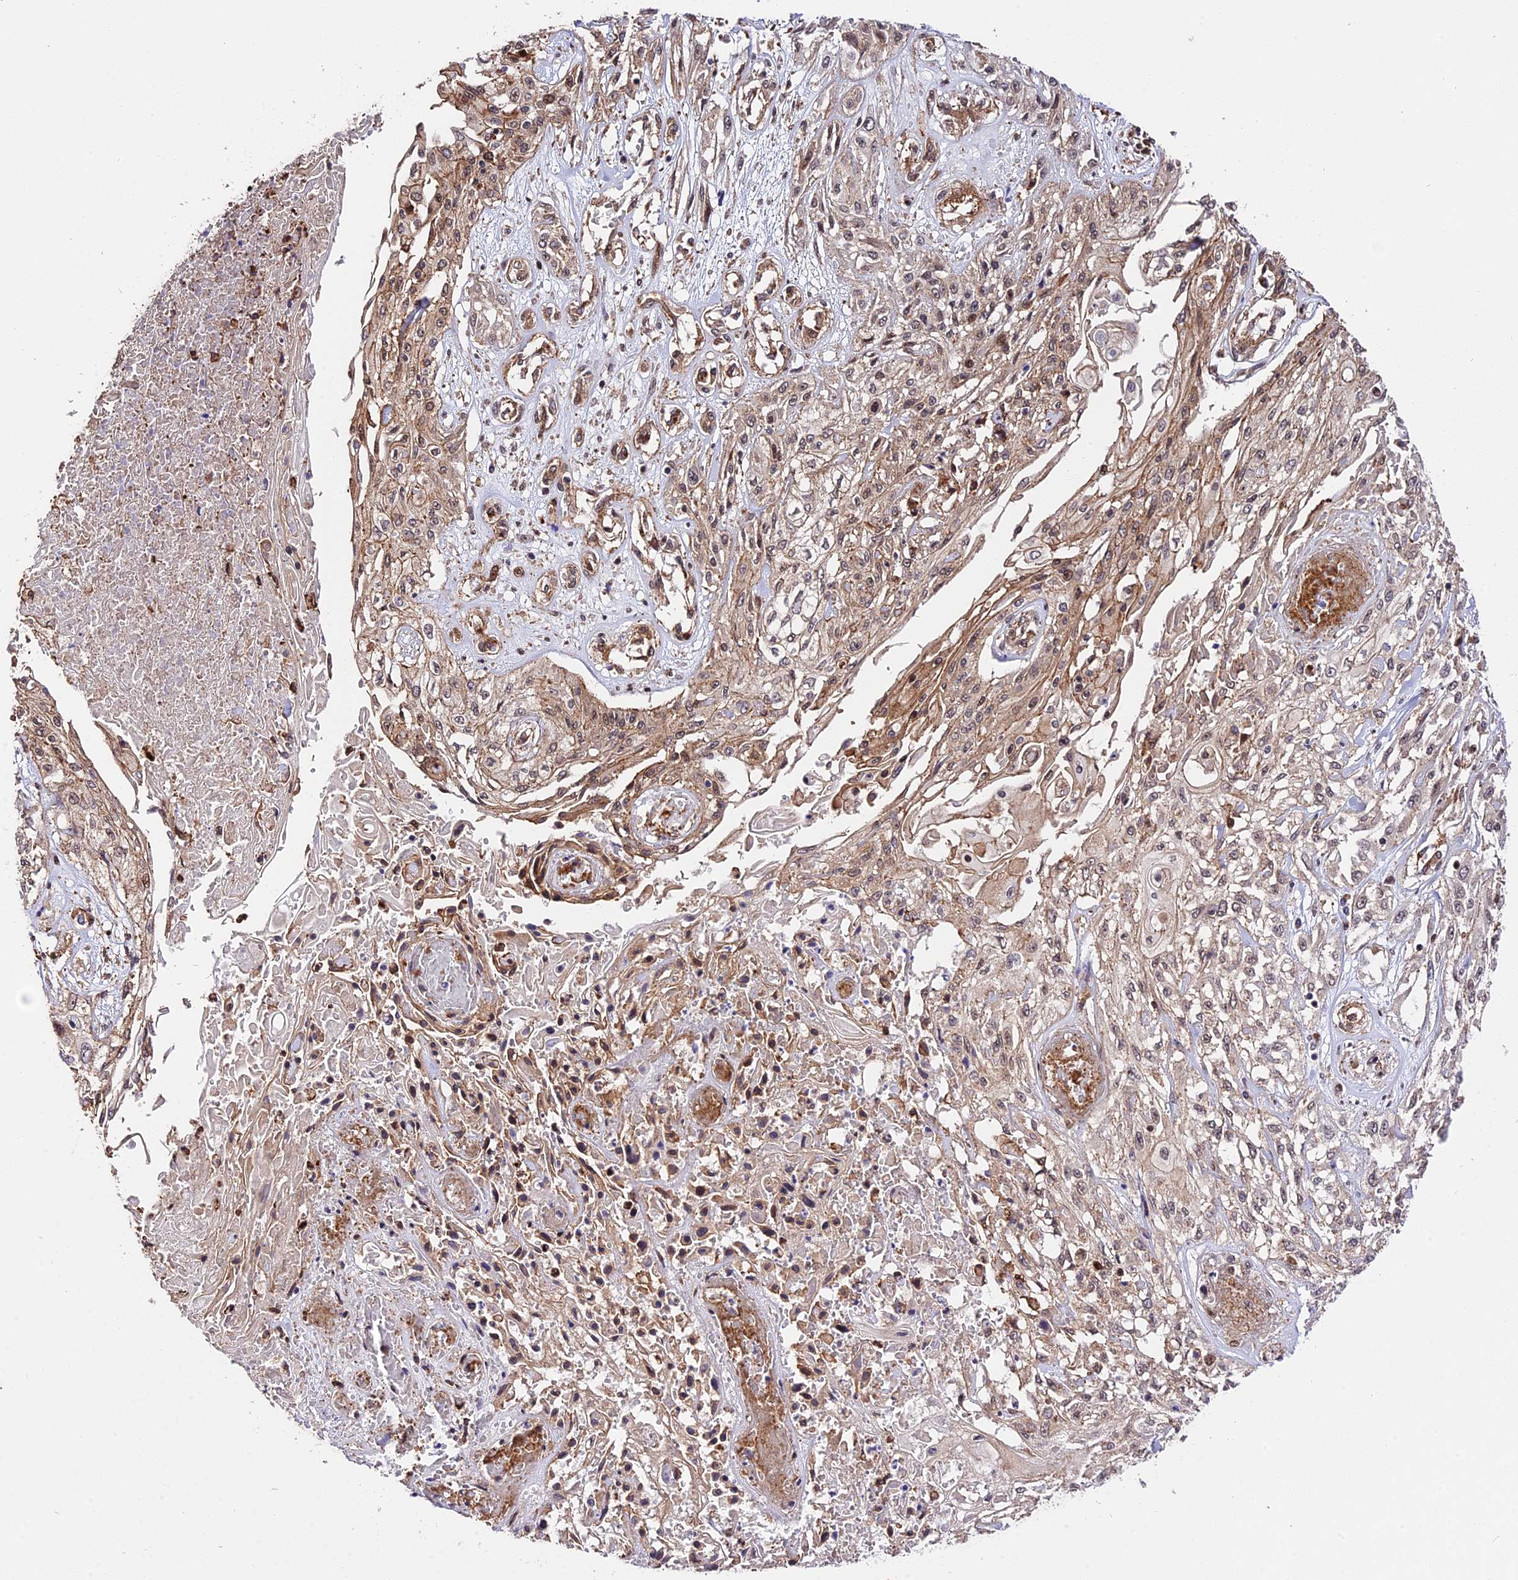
{"staining": {"intensity": "weak", "quantity": "25%-75%", "location": "cytoplasmic/membranous"}, "tissue": "skin cancer", "cell_type": "Tumor cells", "image_type": "cancer", "snomed": [{"axis": "morphology", "description": "Squamous cell carcinoma, NOS"}, {"axis": "morphology", "description": "Squamous cell carcinoma, metastatic, NOS"}, {"axis": "topography", "description": "Skin"}, {"axis": "topography", "description": "Lymph node"}], "caption": "Immunohistochemical staining of squamous cell carcinoma (skin) exhibits low levels of weak cytoplasmic/membranous protein positivity in about 25%-75% of tumor cells. Using DAB (brown) and hematoxylin (blue) stains, captured at high magnification using brightfield microscopy.", "gene": "HERPUD1", "patient": {"sex": "male", "age": 75}}